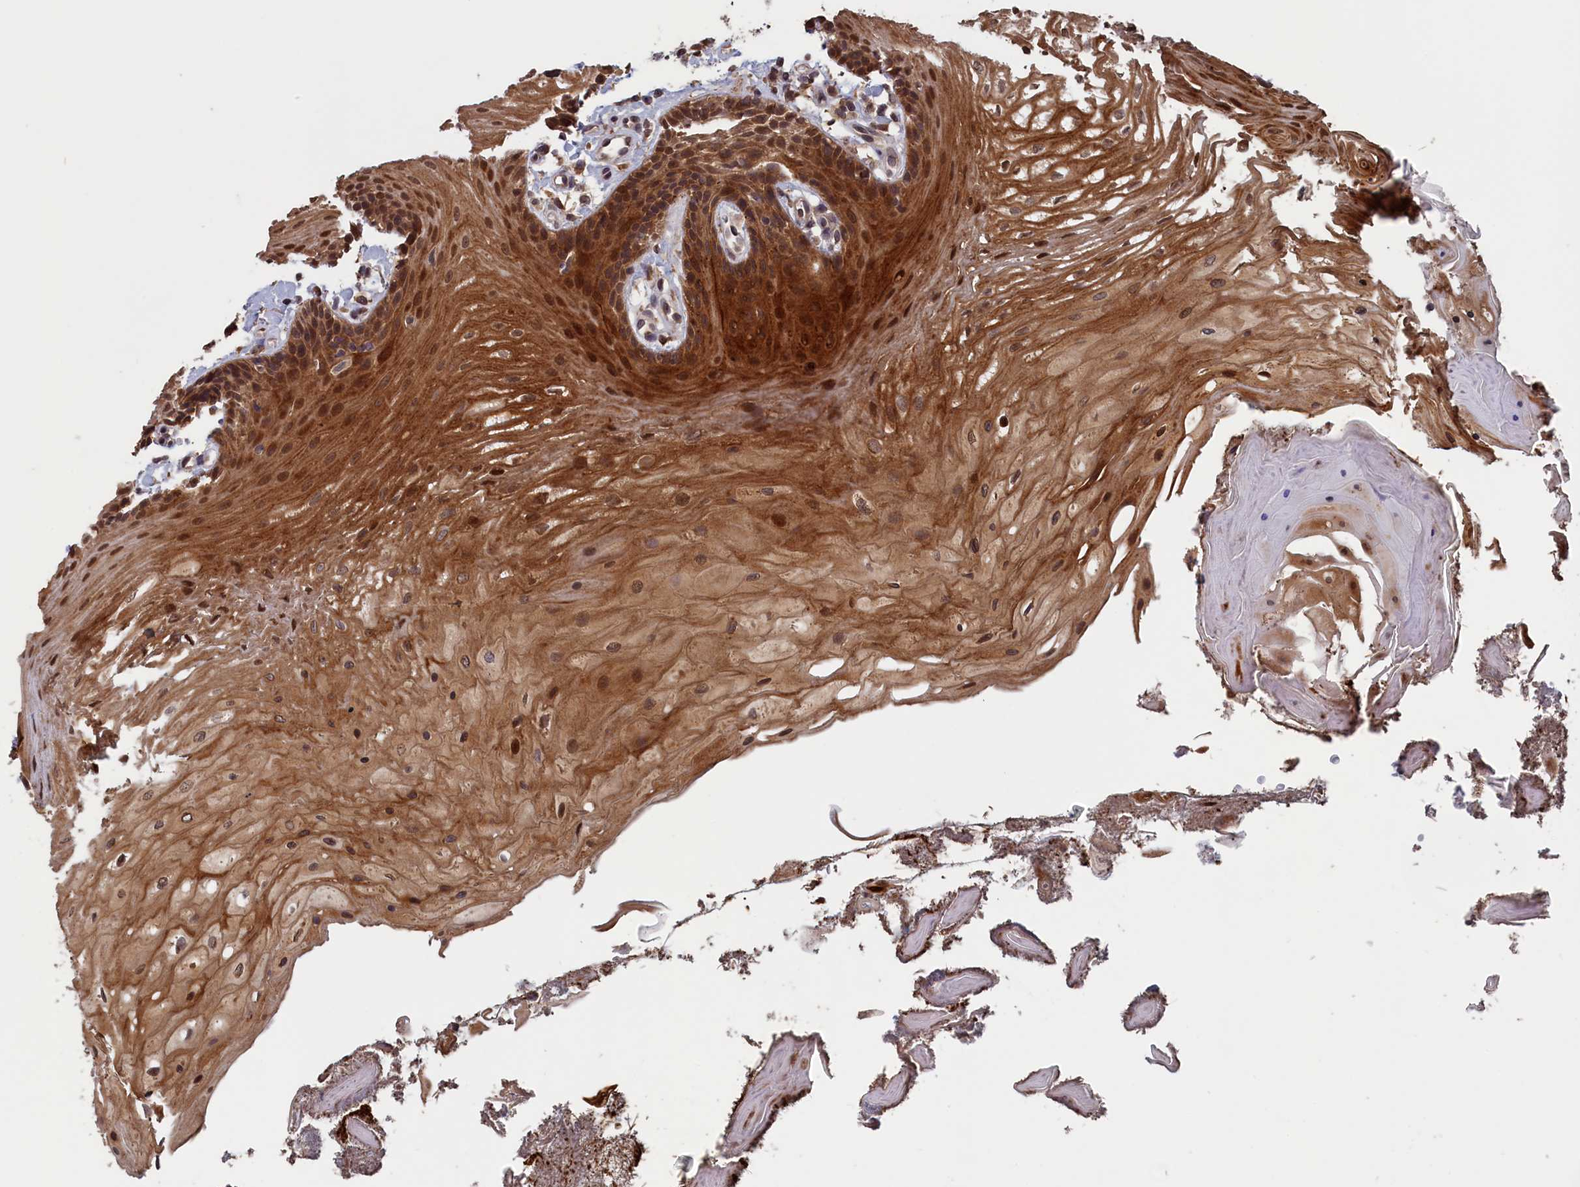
{"staining": {"intensity": "moderate", "quantity": ">75%", "location": "cytoplasmic/membranous,nuclear"}, "tissue": "oral mucosa", "cell_type": "Squamous epithelial cells", "image_type": "normal", "snomed": [{"axis": "morphology", "description": "Normal tissue, NOS"}, {"axis": "topography", "description": "Oral tissue"}], "caption": "Immunohistochemistry (IHC) staining of normal oral mucosa, which exhibits medium levels of moderate cytoplasmic/membranous,nuclear positivity in approximately >75% of squamous epithelial cells indicating moderate cytoplasmic/membranous,nuclear protein staining. The staining was performed using DAB (3,3'-diaminobenzidine) (brown) for protein detection and nuclei were counterstained in hematoxylin (blue).", "gene": "CACTIN", "patient": {"sex": "female", "age": 80}}